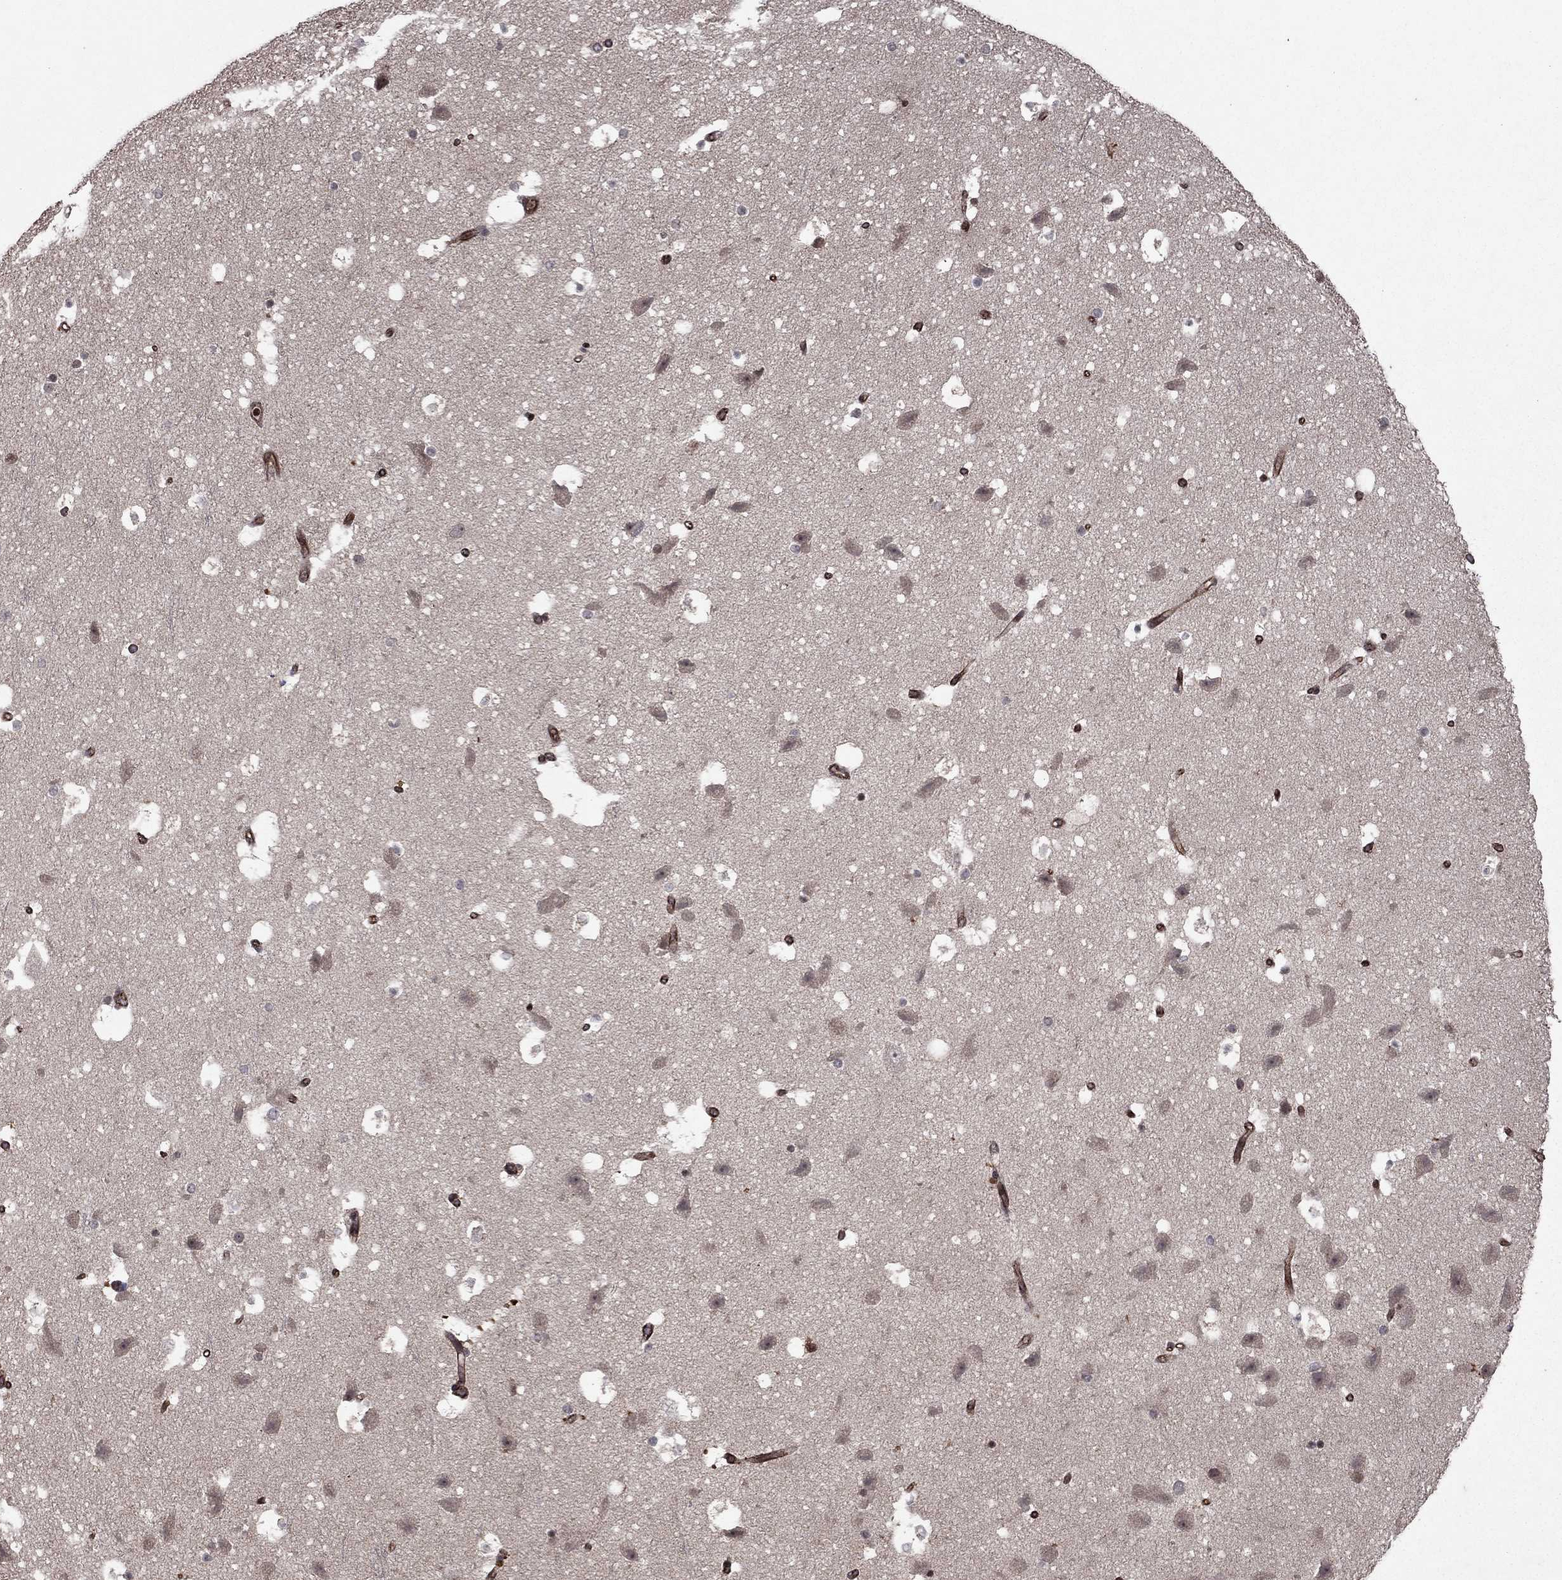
{"staining": {"intensity": "moderate", "quantity": "<25%", "location": "nuclear"}, "tissue": "hippocampus", "cell_type": "Glial cells", "image_type": "normal", "snomed": [{"axis": "morphology", "description": "Normal tissue, NOS"}, {"axis": "topography", "description": "Hippocampus"}], "caption": "Normal hippocampus displays moderate nuclear positivity in about <25% of glial cells Immunohistochemistry stains the protein in brown and the nuclei are stained blue..", "gene": "SORBS1", "patient": {"sex": "male", "age": 51}}